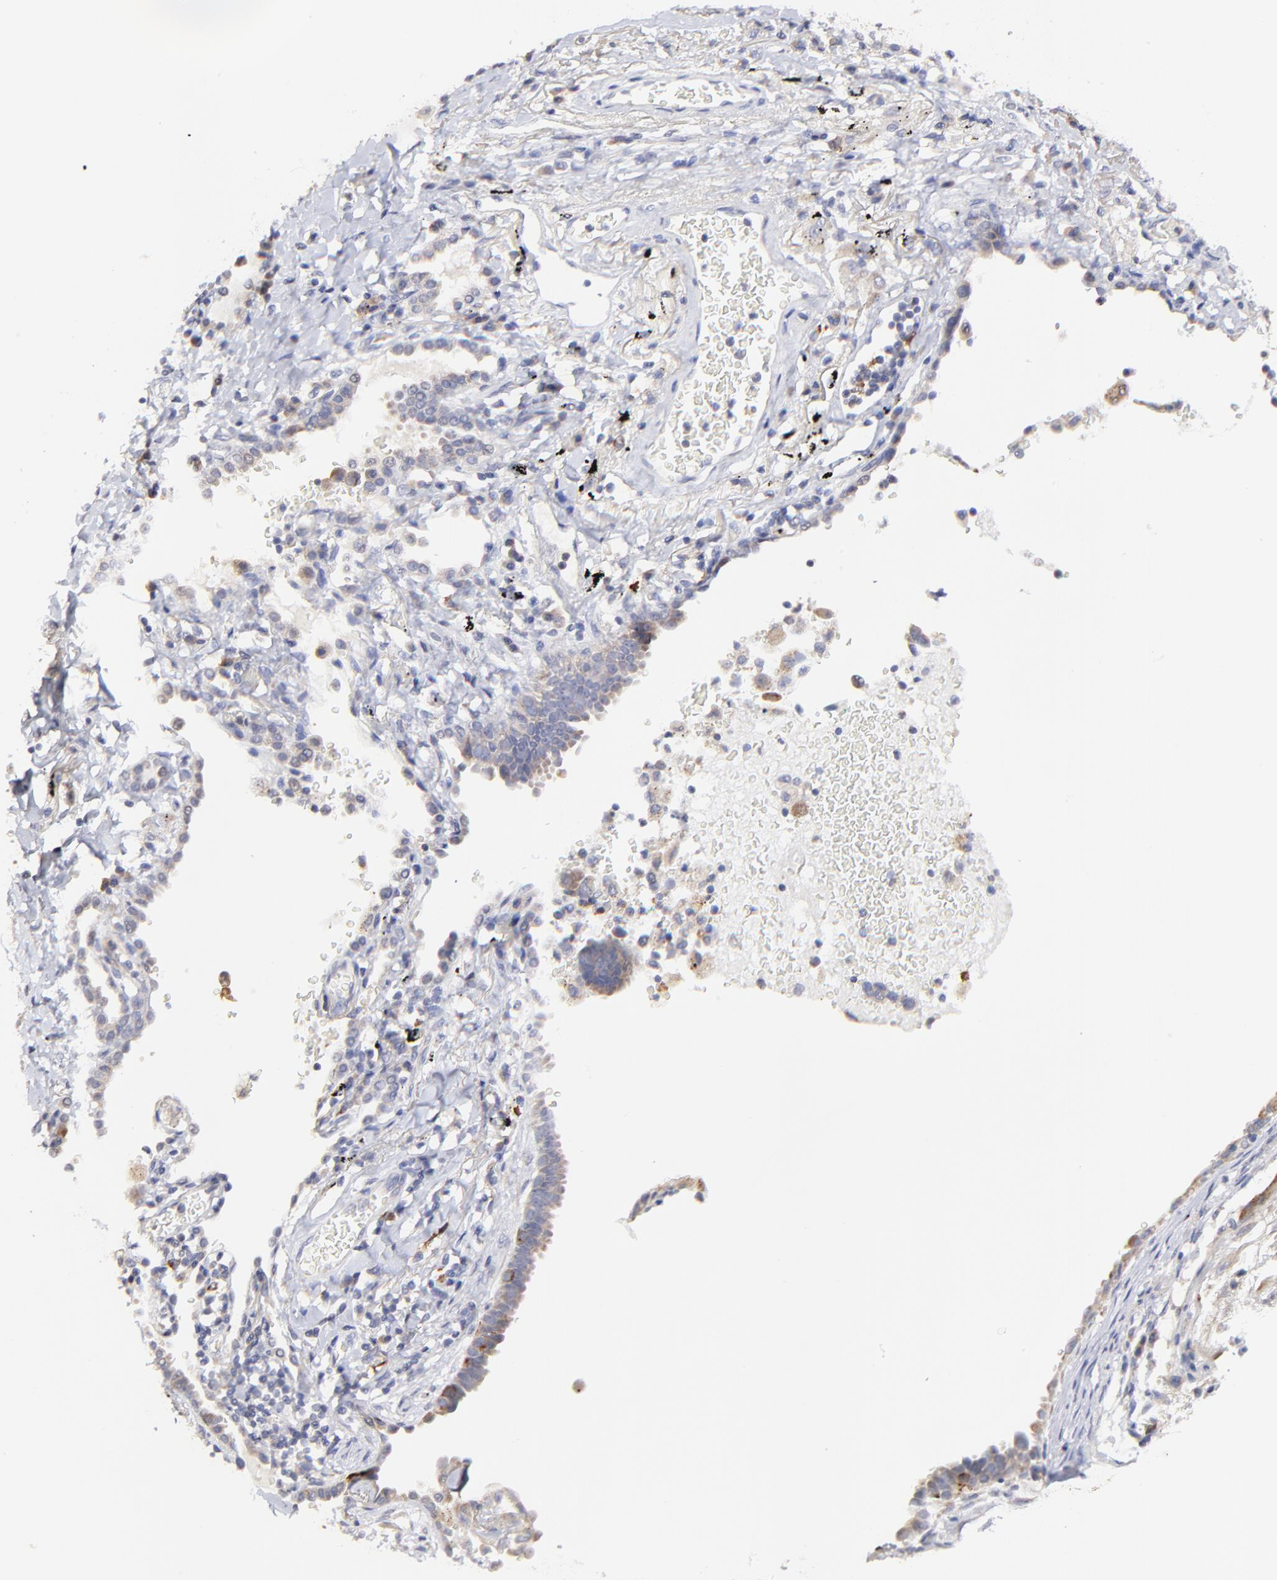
{"staining": {"intensity": "weak", "quantity": ">75%", "location": "cytoplasmic/membranous"}, "tissue": "lung cancer", "cell_type": "Tumor cells", "image_type": "cancer", "snomed": [{"axis": "morphology", "description": "Adenocarcinoma, NOS"}, {"axis": "topography", "description": "Lung"}], "caption": "Lung cancer (adenocarcinoma) tissue displays weak cytoplasmic/membranous staining in about >75% of tumor cells", "gene": "GCSAM", "patient": {"sex": "female", "age": 64}}